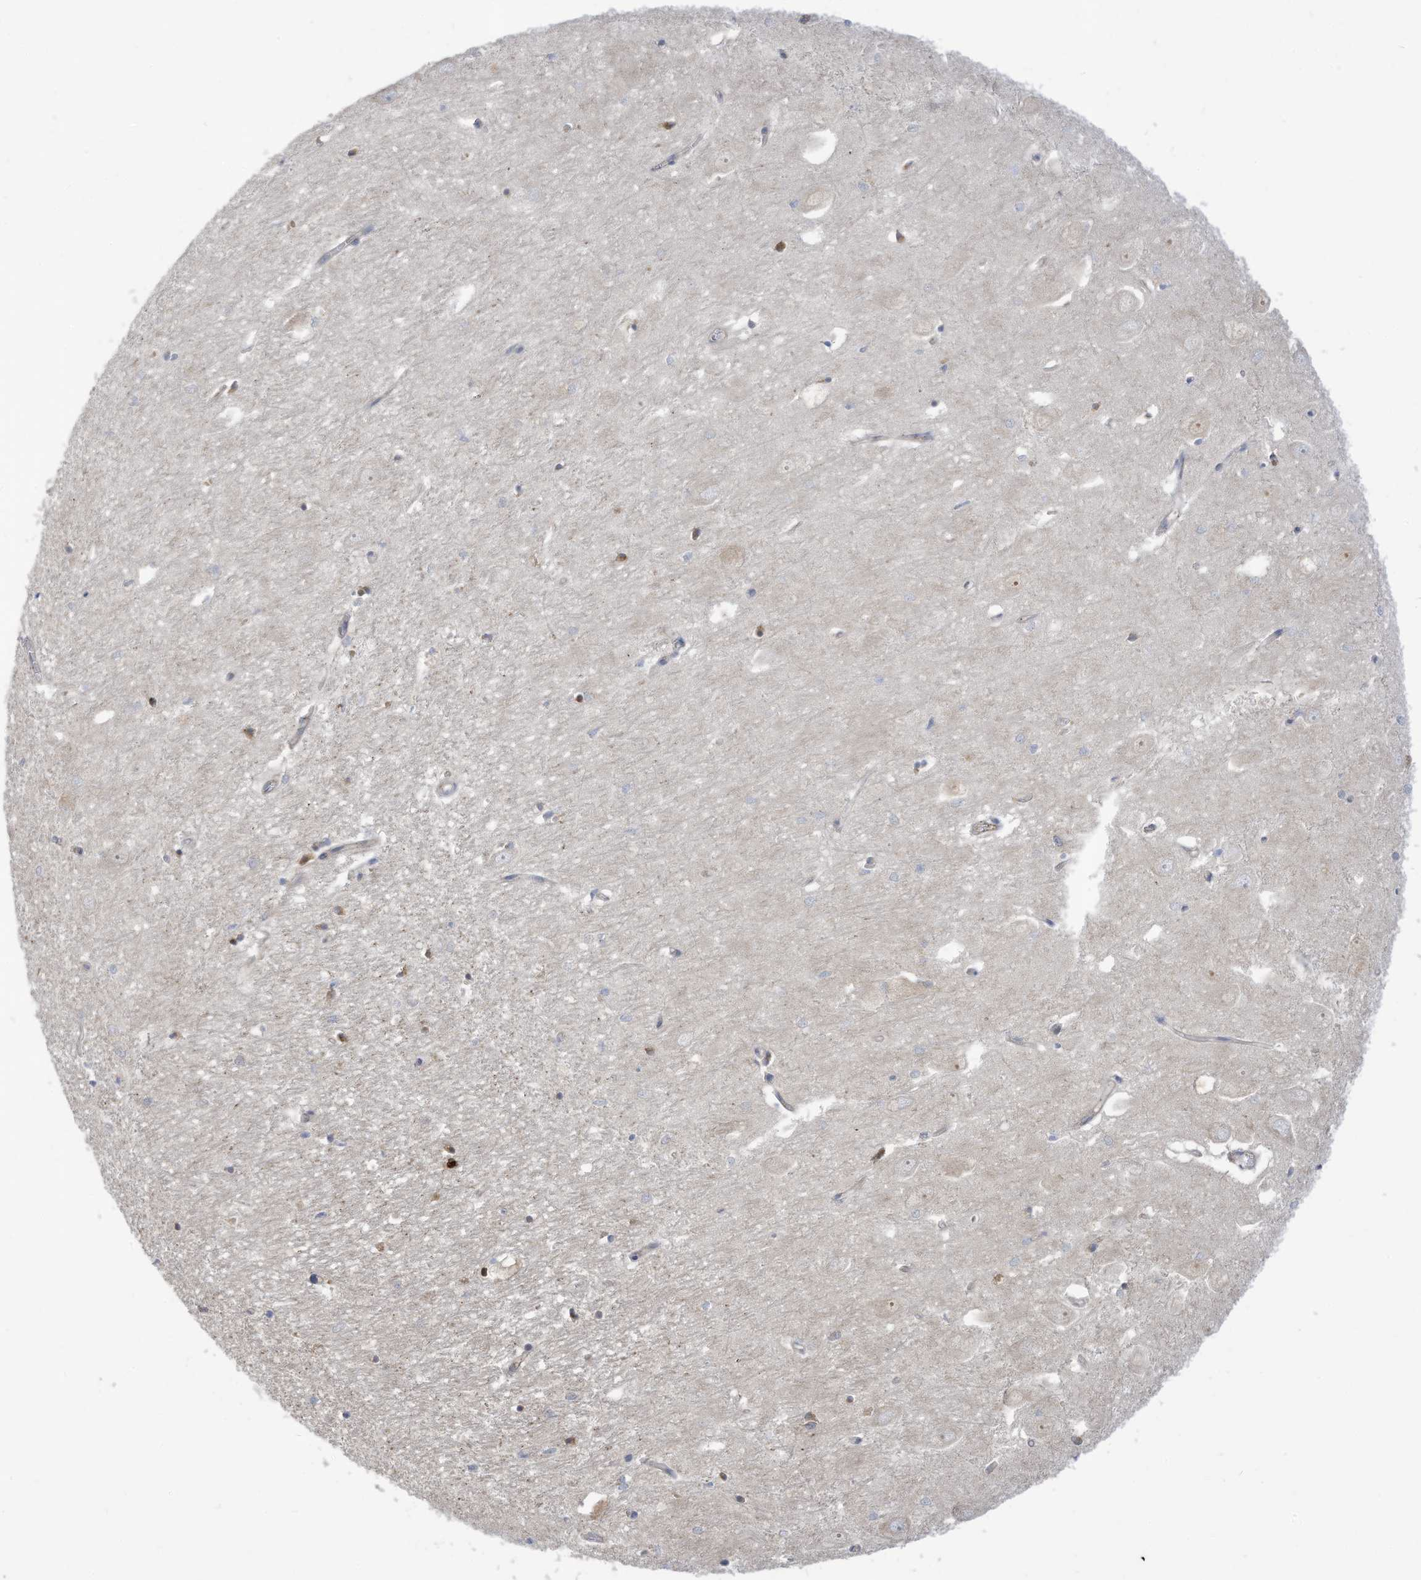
{"staining": {"intensity": "negative", "quantity": "none", "location": "none"}, "tissue": "hippocampus", "cell_type": "Glial cells", "image_type": "normal", "snomed": [{"axis": "morphology", "description": "Normal tissue, NOS"}, {"axis": "topography", "description": "Hippocampus"}], "caption": "Immunohistochemistry of unremarkable human hippocampus demonstrates no staining in glial cells.", "gene": "ADAT2", "patient": {"sex": "female", "age": 64}}